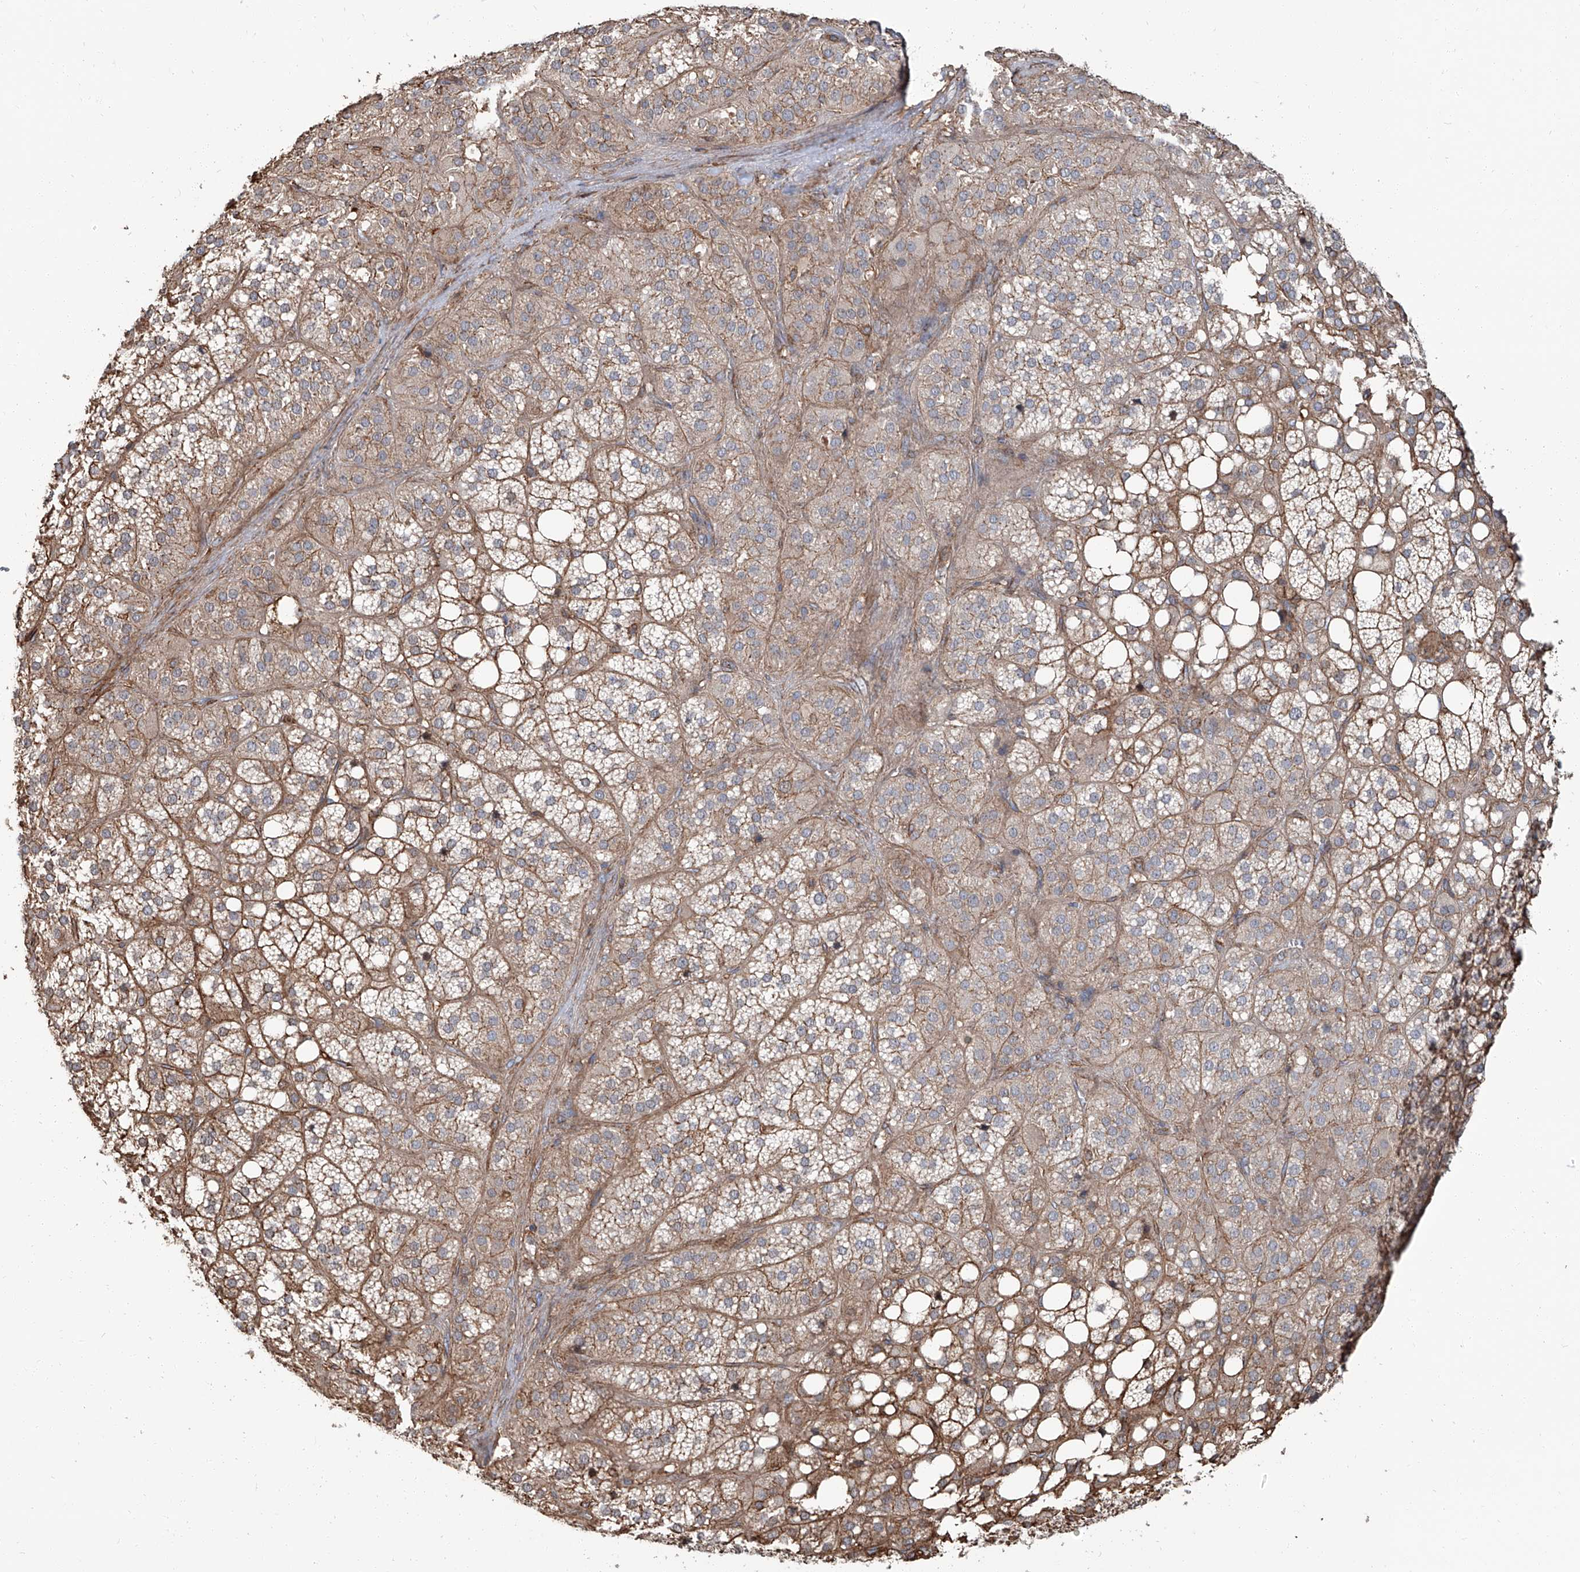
{"staining": {"intensity": "strong", "quantity": "25%-75%", "location": "cytoplasmic/membranous"}, "tissue": "adrenal gland", "cell_type": "Glandular cells", "image_type": "normal", "snomed": [{"axis": "morphology", "description": "Normal tissue, NOS"}, {"axis": "topography", "description": "Adrenal gland"}], "caption": "Glandular cells display high levels of strong cytoplasmic/membranous positivity in approximately 25%-75% of cells in normal human adrenal gland. The staining was performed using DAB (3,3'-diaminobenzidine) to visualize the protein expression in brown, while the nuclei were stained in blue with hematoxylin (Magnification: 20x).", "gene": "PIEZO2", "patient": {"sex": "female", "age": 59}}